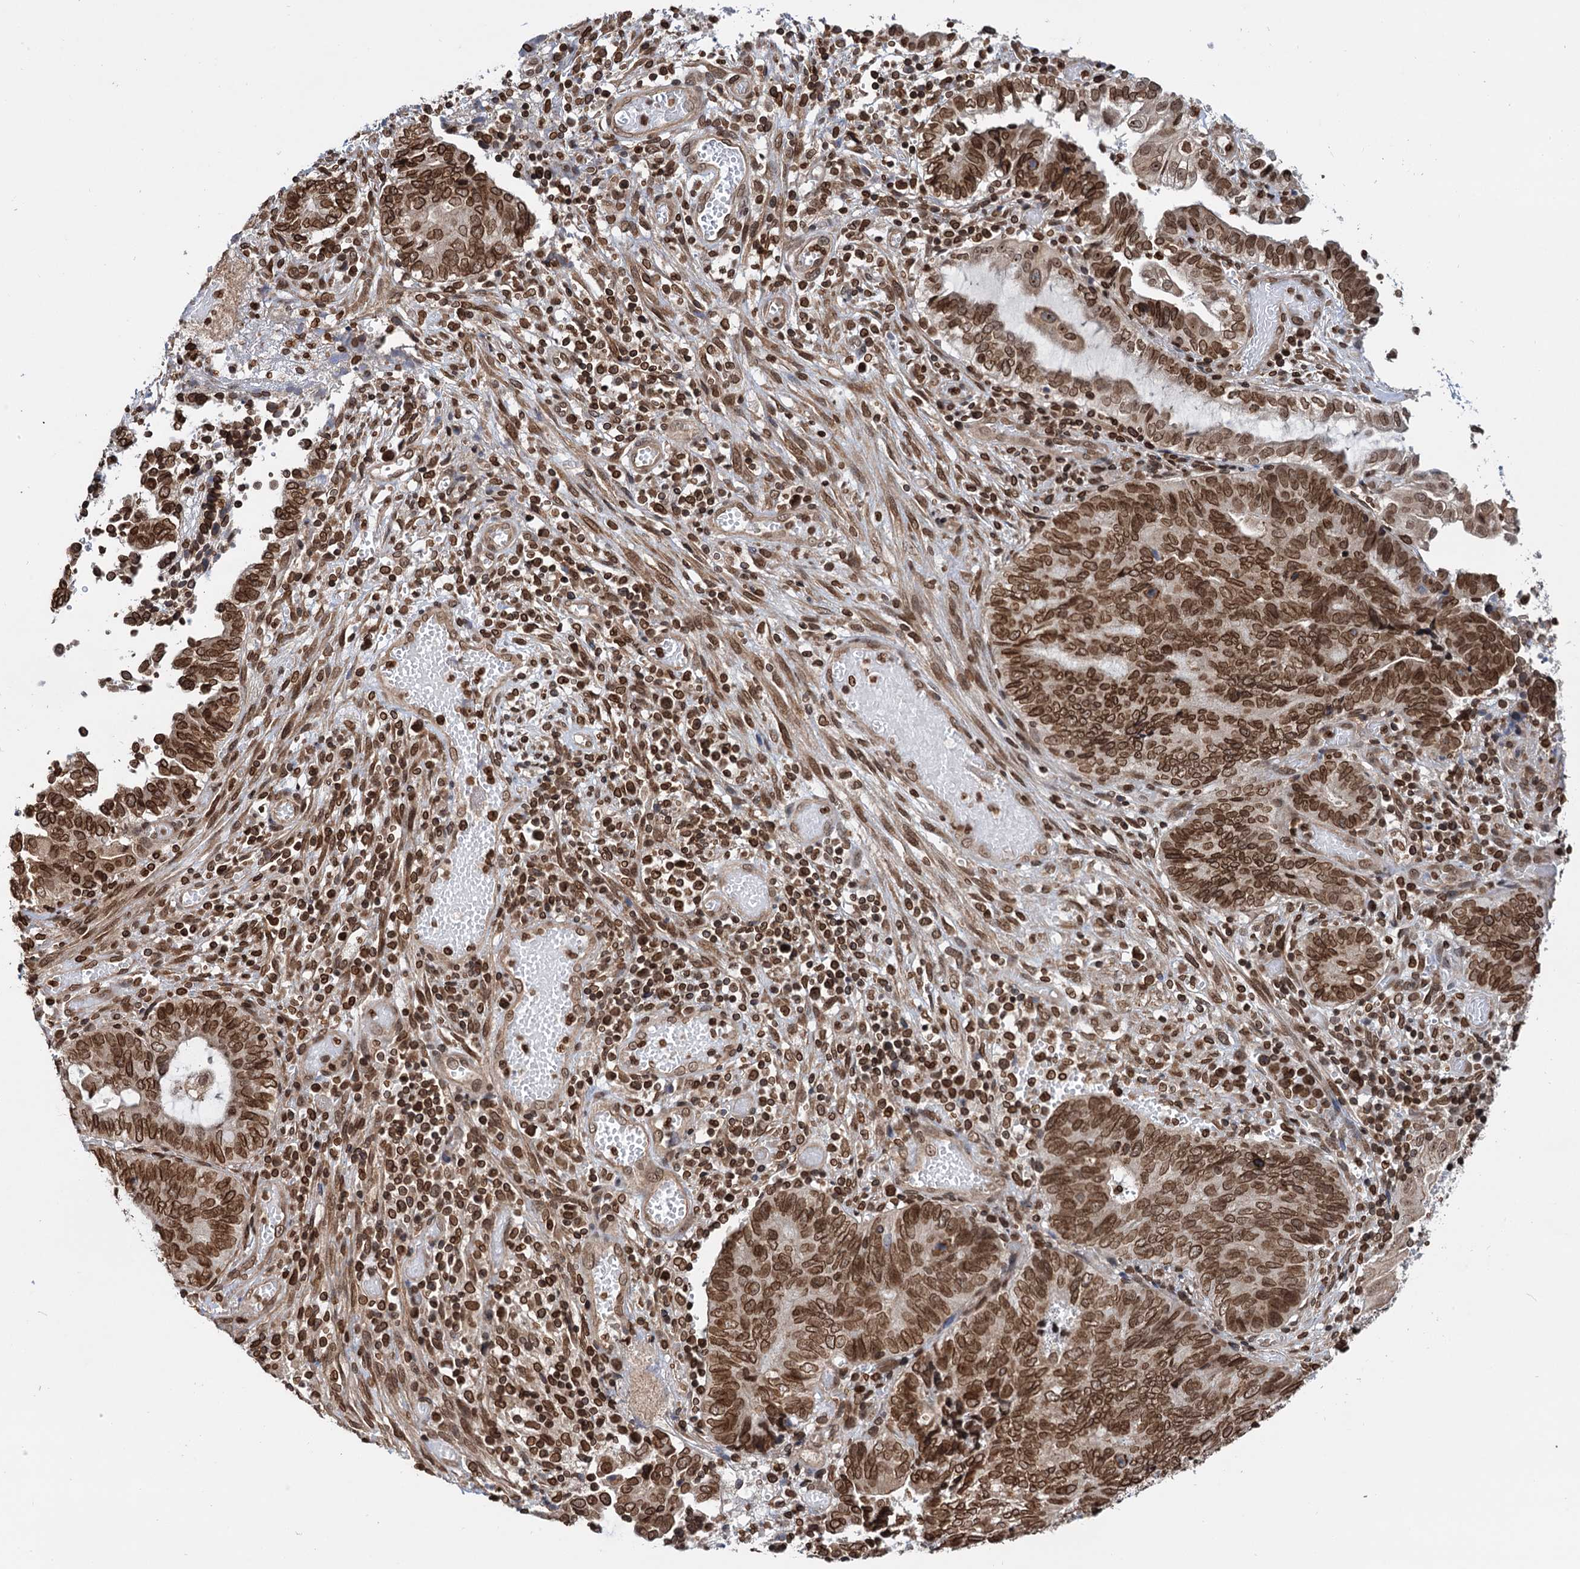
{"staining": {"intensity": "strong", "quantity": ">75%", "location": "nuclear"}, "tissue": "endometrial cancer", "cell_type": "Tumor cells", "image_type": "cancer", "snomed": [{"axis": "morphology", "description": "Adenocarcinoma, NOS"}, {"axis": "topography", "description": "Uterus"}, {"axis": "topography", "description": "Endometrium"}], "caption": "Tumor cells demonstrate high levels of strong nuclear staining in about >75% of cells in endometrial adenocarcinoma.", "gene": "ZC3H13", "patient": {"sex": "female", "age": 70}}